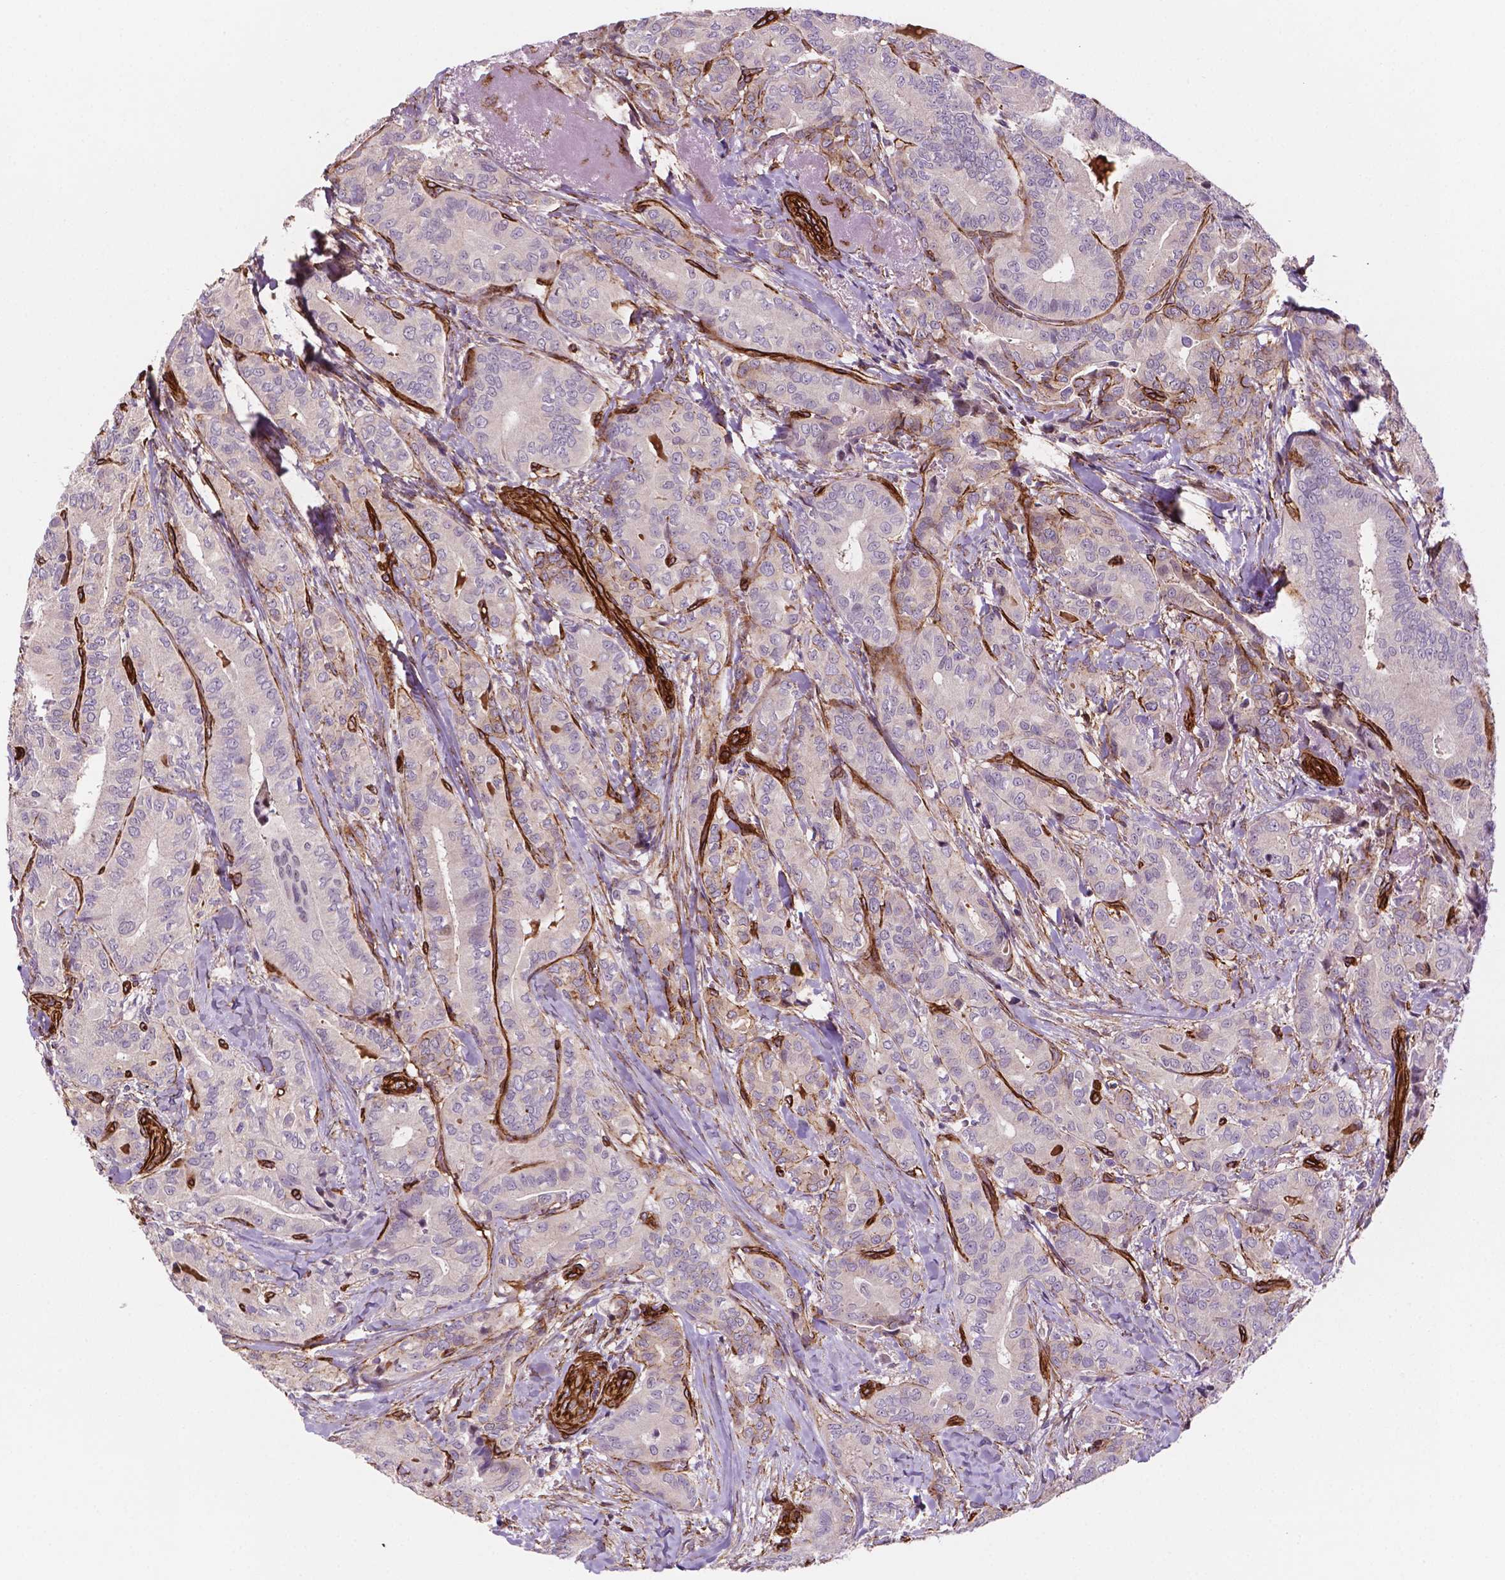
{"staining": {"intensity": "negative", "quantity": "none", "location": "none"}, "tissue": "thyroid cancer", "cell_type": "Tumor cells", "image_type": "cancer", "snomed": [{"axis": "morphology", "description": "Papillary adenocarcinoma, NOS"}, {"axis": "topography", "description": "Thyroid gland"}], "caption": "Immunohistochemistry (IHC) histopathology image of thyroid cancer stained for a protein (brown), which reveals no expression in tumor cells. (Stains: DAB (3,3'-diaminobenzidine) immunohistochemistry (IHC) with hematoxylin counter stain, Microscopy: brightfield microscopy at high magnification).", "gene": "EGFL8", "patient": {"sex": "male", "age": 61}}